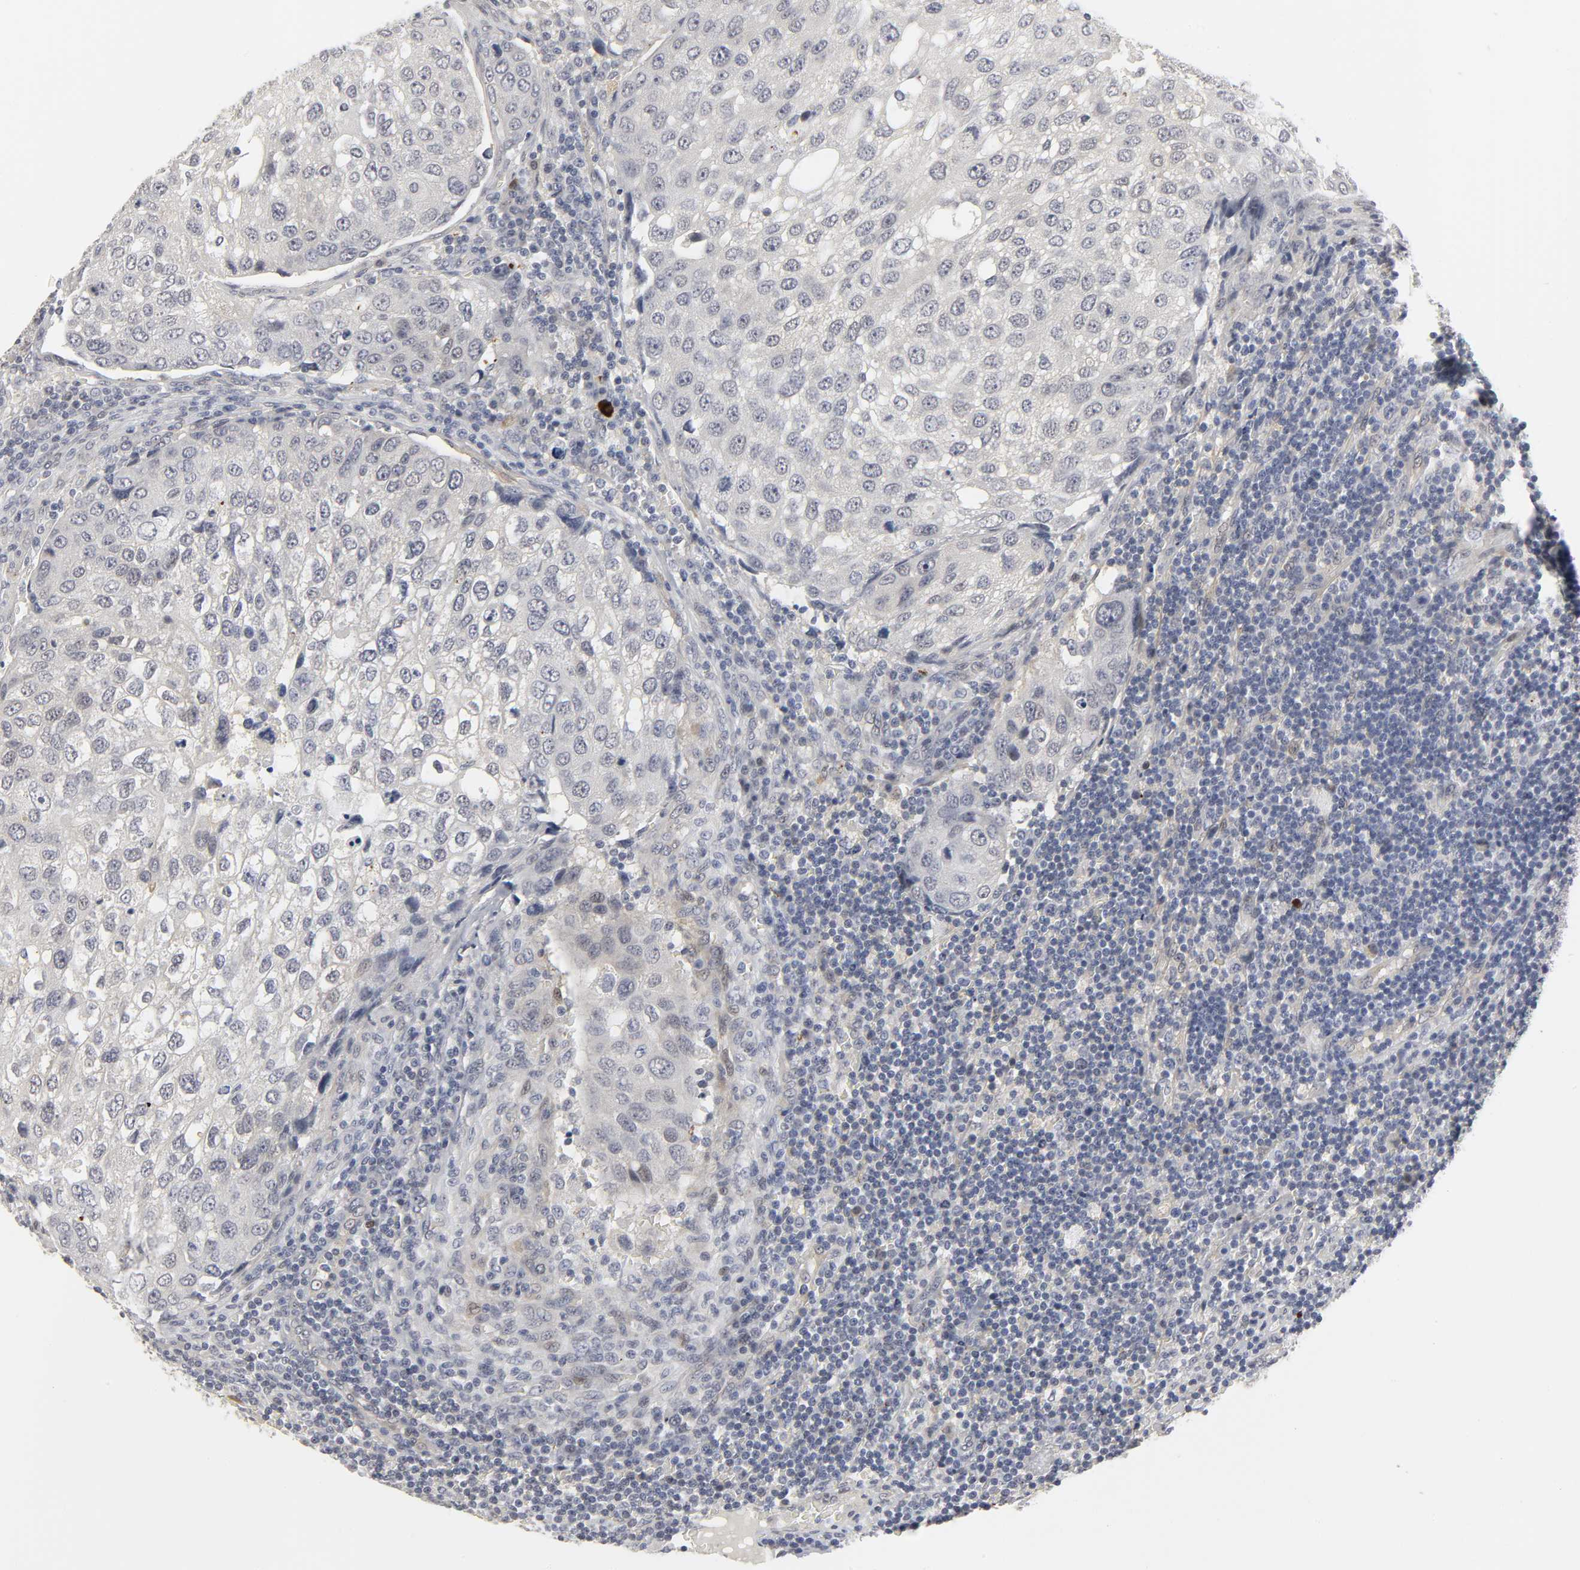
{"staining": {"intensity": "weak", "quantity": "<25%", "location": "nuclear"}, "tissue": "urothelial cancer", "cell_type": "Tumor cells", "image_type": "cancer", "snomed": [{"axis": "morphology", "description": "Urothelial carcinoma, High grade"}, {"axis": "topography", "description": "Lymph node"}, {"axis": "topography", "description": "Urinary bladder"}], "caption": "A high-resolution micrograph shows IHC staining of urothelial carcinoma (high-grade), which reveals no significant positivity in tumor cells. (DAB (3,3'-diaminobenzidine) immunohistochemistry (IHC) with hematoxylin counter stain).", "gene": "PDLIM3", "patient": {"sex": "male", "age": 51}}